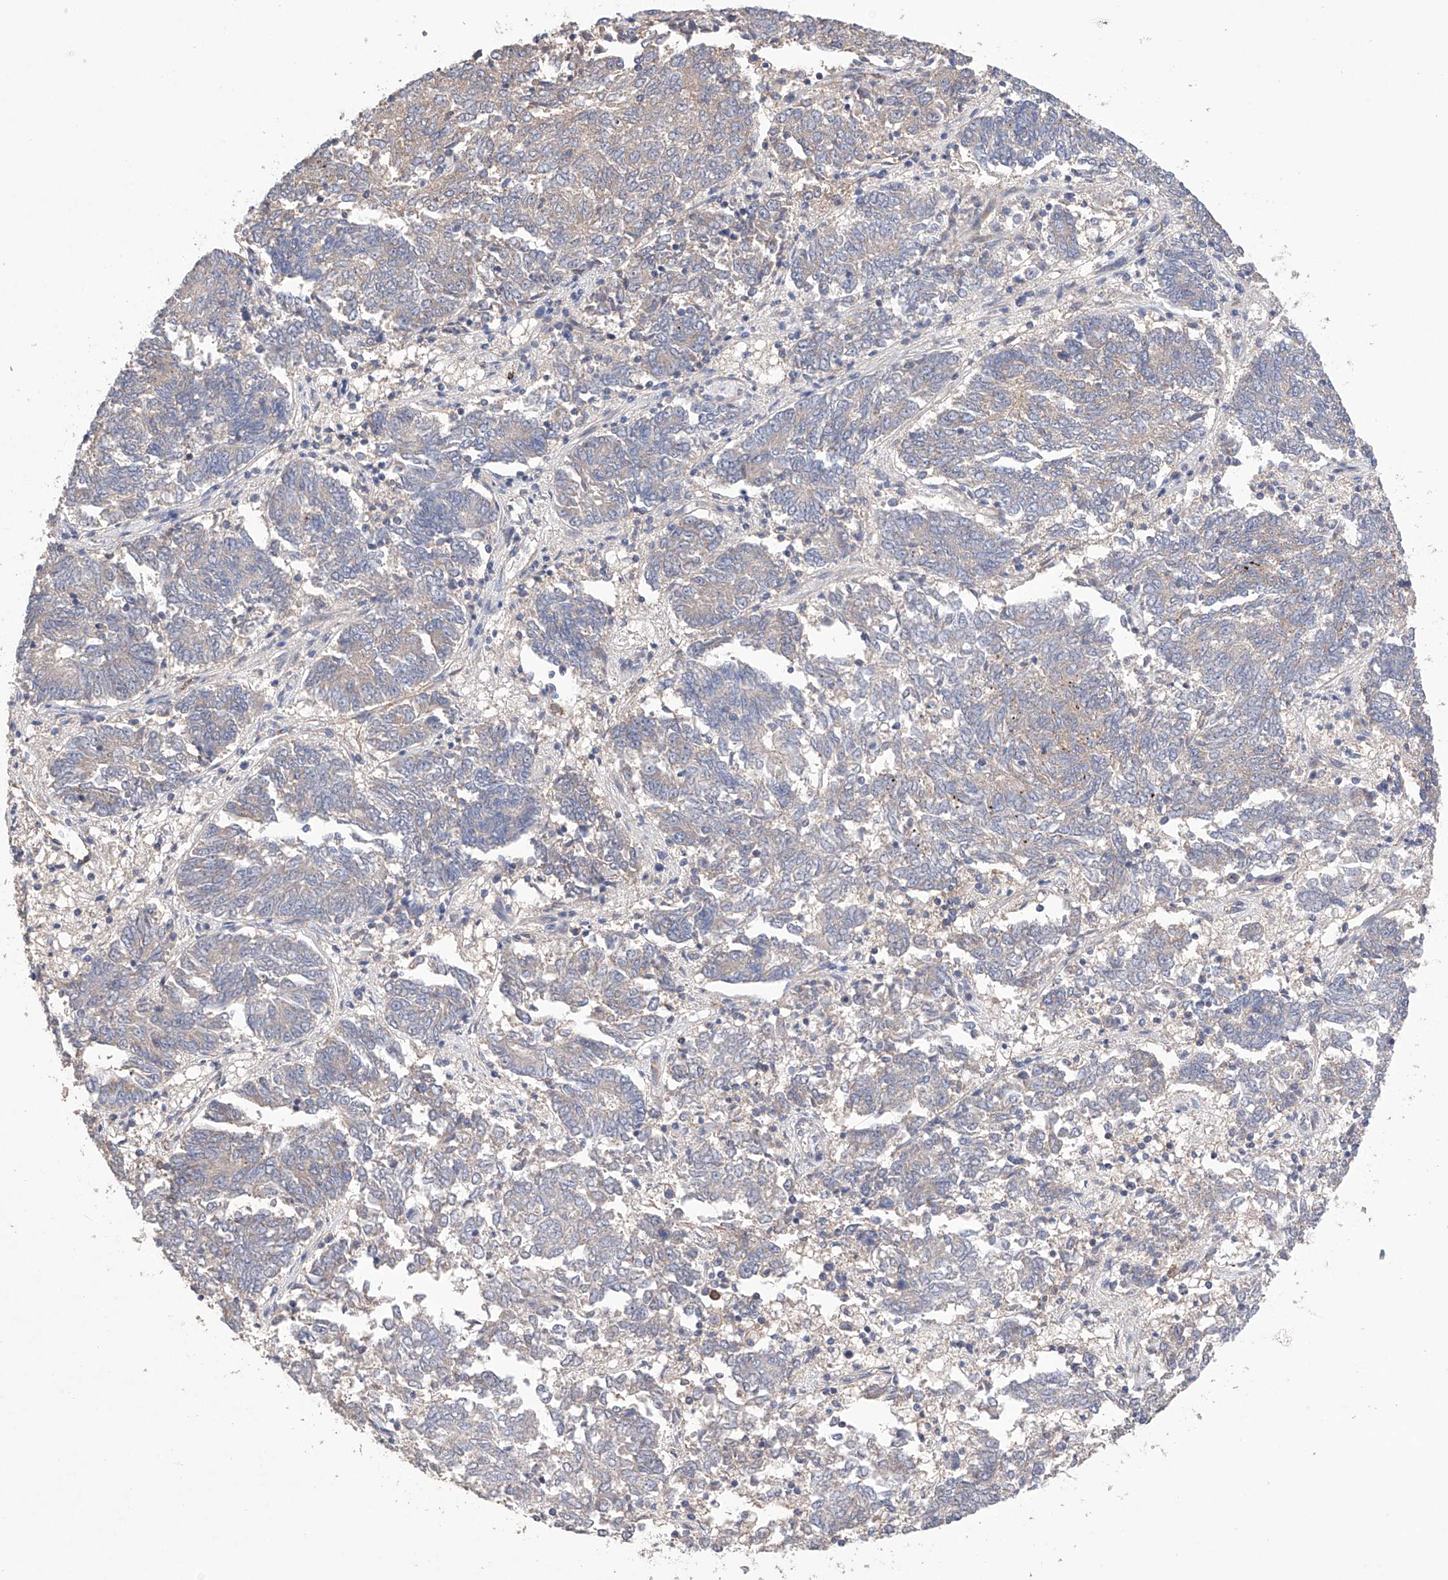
{"staining": {"intensity": "weak", "quantity": "25%-75%", "location": "cytoplasmic/membranous"}, "tissue": "endometrial cancer", "cell_type": "Tumor cells", "image_type": "cancer", "snomed": [{"axis": "morphology", "description": "Adenocarcinoma, NOS"}, {"axis": "topography", "description": "Endometrium"}], "caption": "Immunohistochemistry (IHC) of human endometrial adenocarcinoma exhibits low levels of weak cytoplasmic/membranous staining in about 25%-75% of tumor cells.", "gene": "AFG1L", "patient": {"sex": "female", "age": 80}}